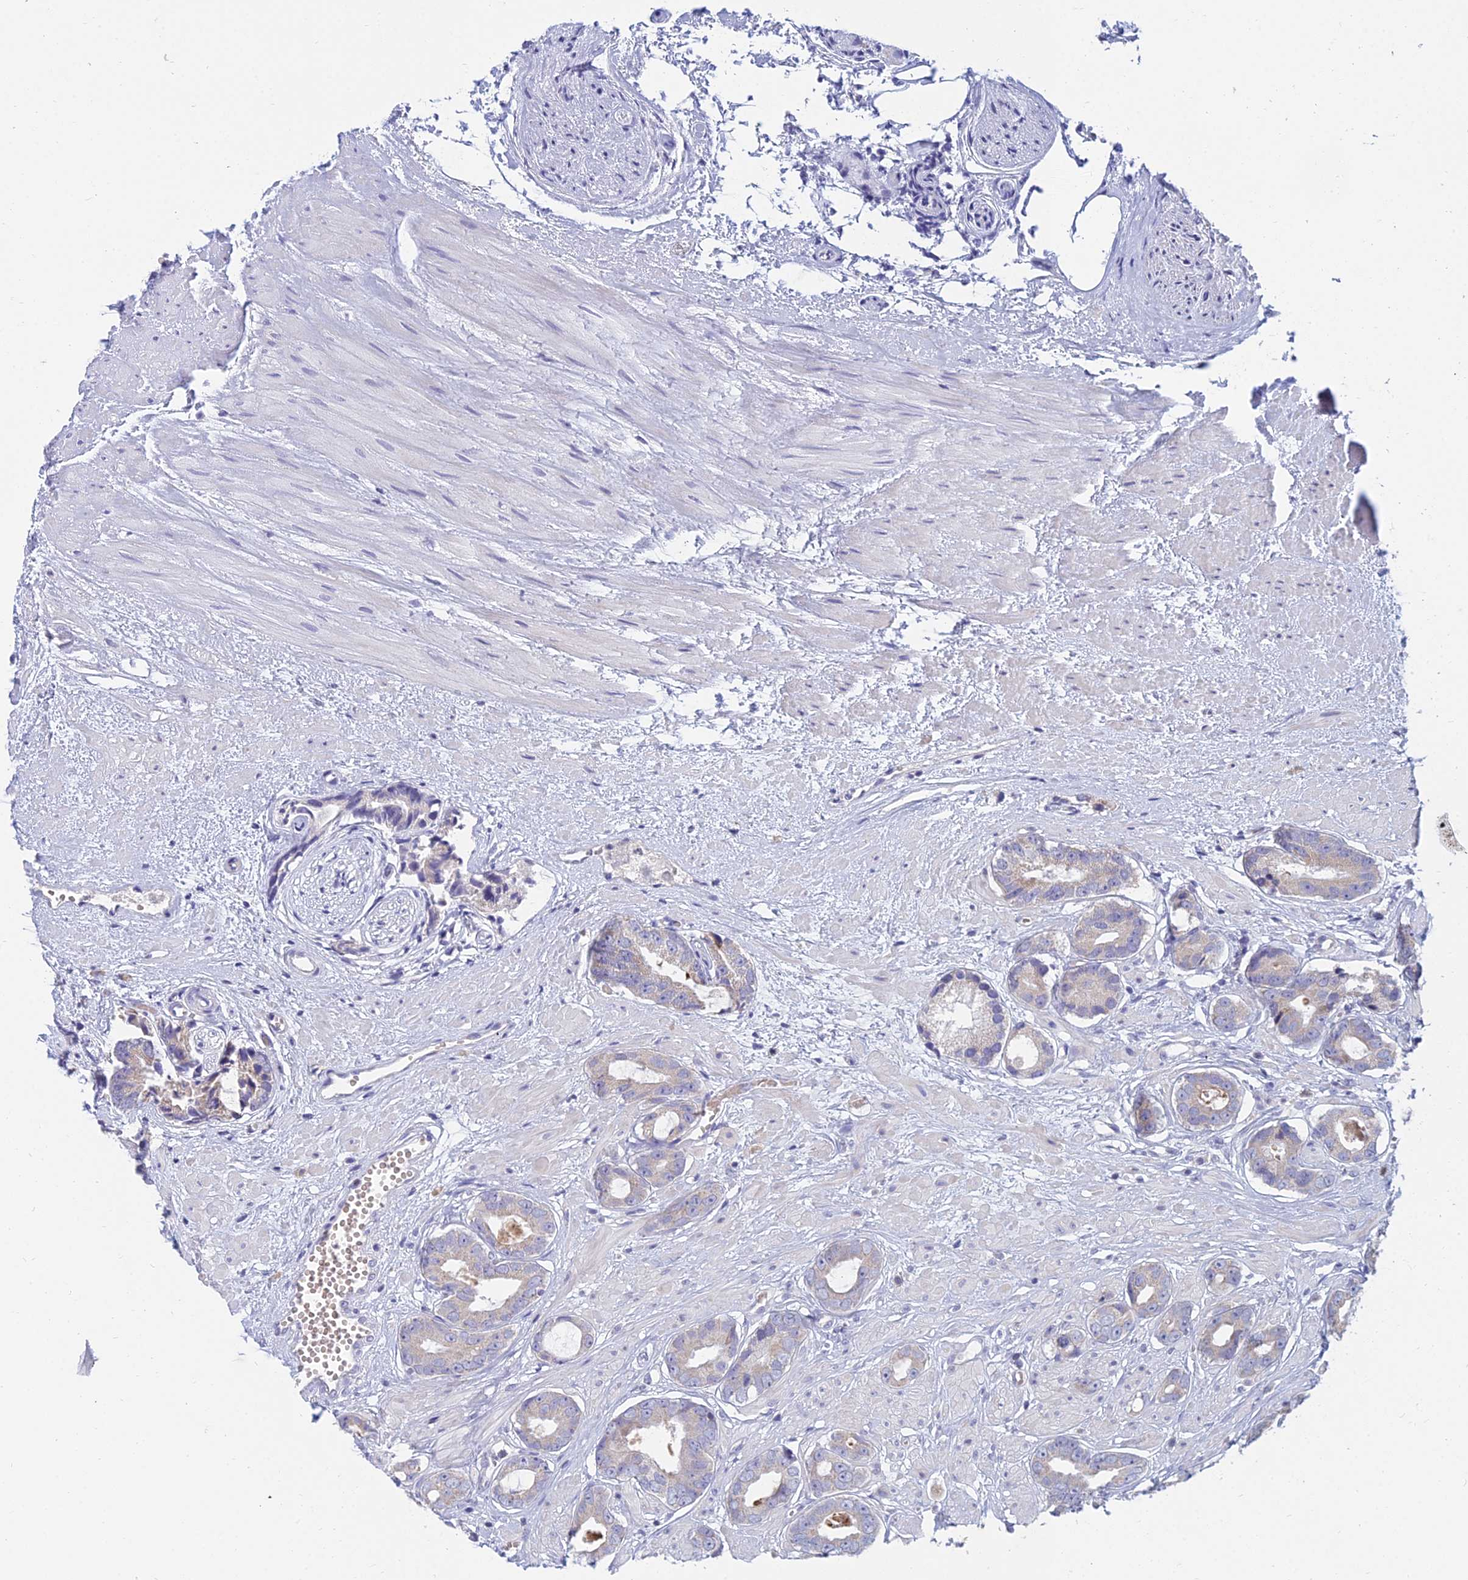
{"staining": {"intensity": "negative", "quantity": "none", "location": "none"}, "tissue": "prostate cancer", "cell_type": "Tumor cells", "image_type": "cancer", "snomed": [{"axis": "morphology", "description": "Adenocarcinoma, Low grade"}, {"axis": "topography", "description": "Prostate"}], "caption": "Immunohistochemistry image of neoplastic tissue: human prostate adenocarcinoma (low-grade) stained with DAB (3,3'-diaminobenzidine) displays no significant protein staining in tumor cells.", "gene": "CFAP206", "patient": {"sex": "male", "age": 64}}